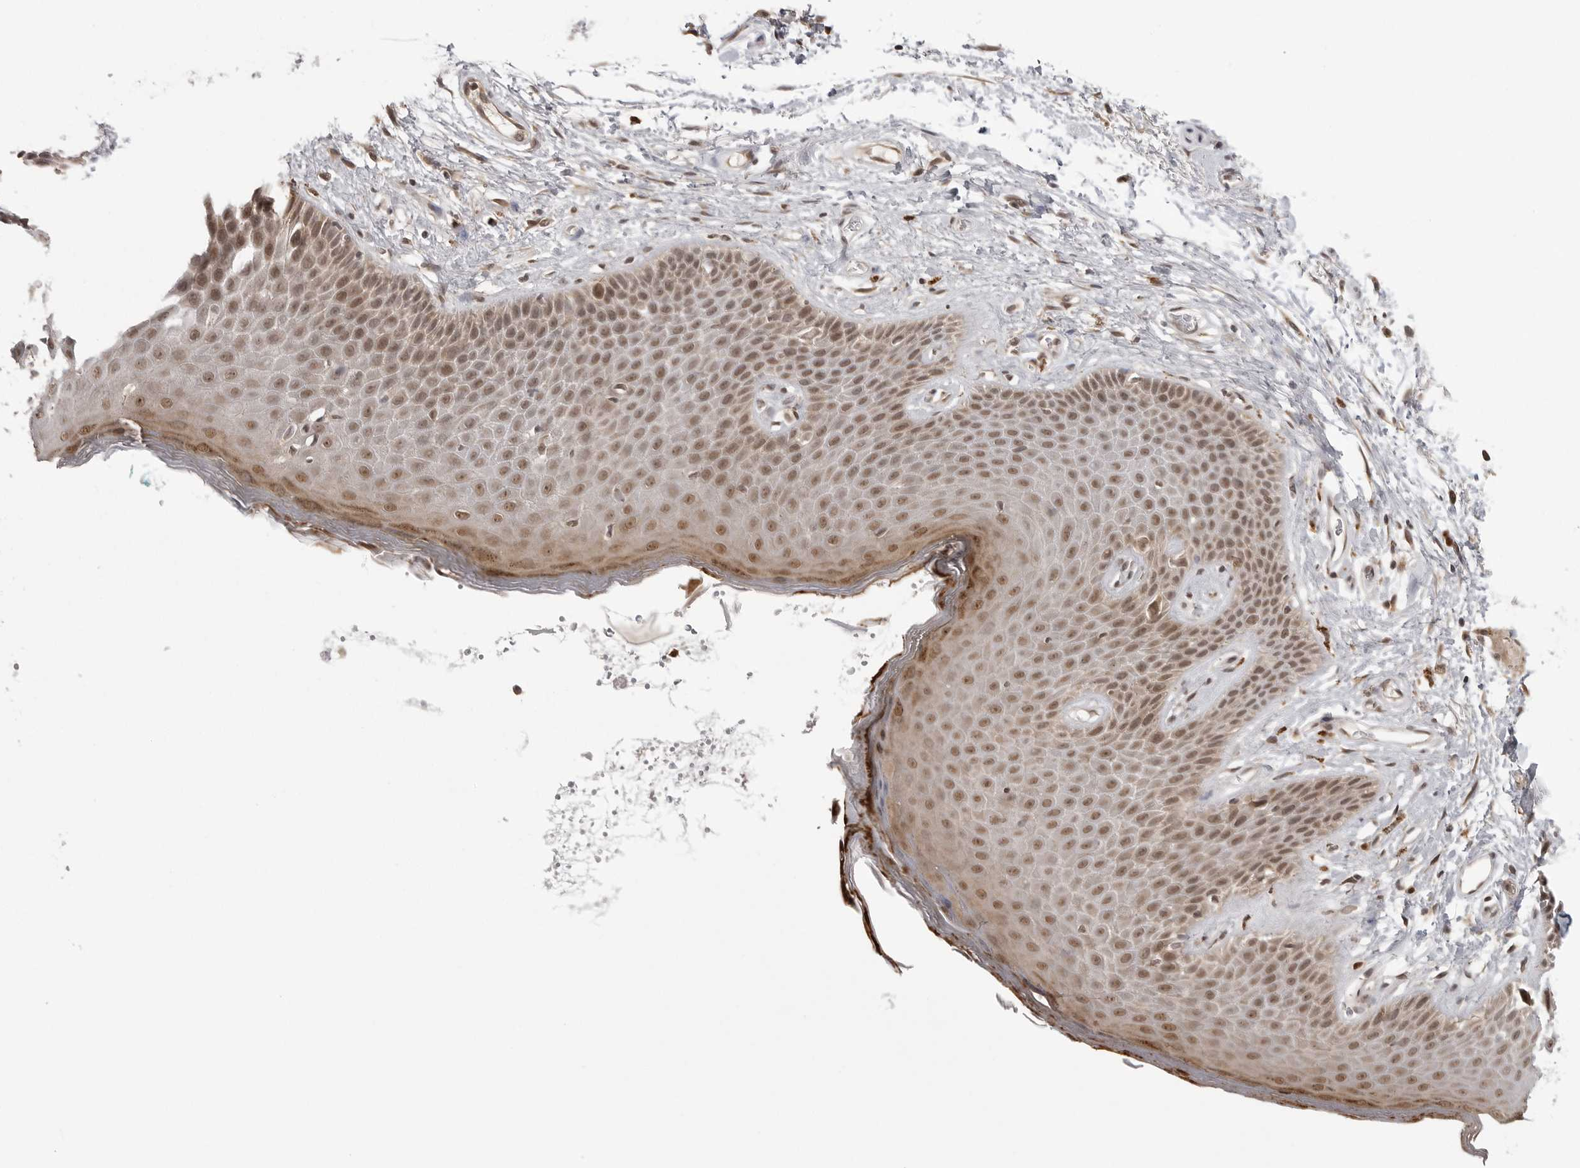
{"staining": {"intensity": "moderate", "quantity": "25%-75%", "location": "cytoplasmic/membranous,nuclear"}, "tissue": "skin", "cell_type": "Epidermal cells", "image_type": "normal", "snomed": [{"axis": "morphology", "description": "Normal tissue, NOS"}, {"axis": "topography", "description": "Anal"}], "caption": "Protein expression analysis of normal skin exhibits moderate cytoplasmic/membranous,nuclear staining in about 25%-75% of epidermal cells. The staining was performed using DAB (3,3'-diaminobenzidine), with brown indicating positive protein expression. Nuclei are stained blue with hematoxylin.", "gene": "PEG3", "patient": {"sex": "male", "age": 74}}